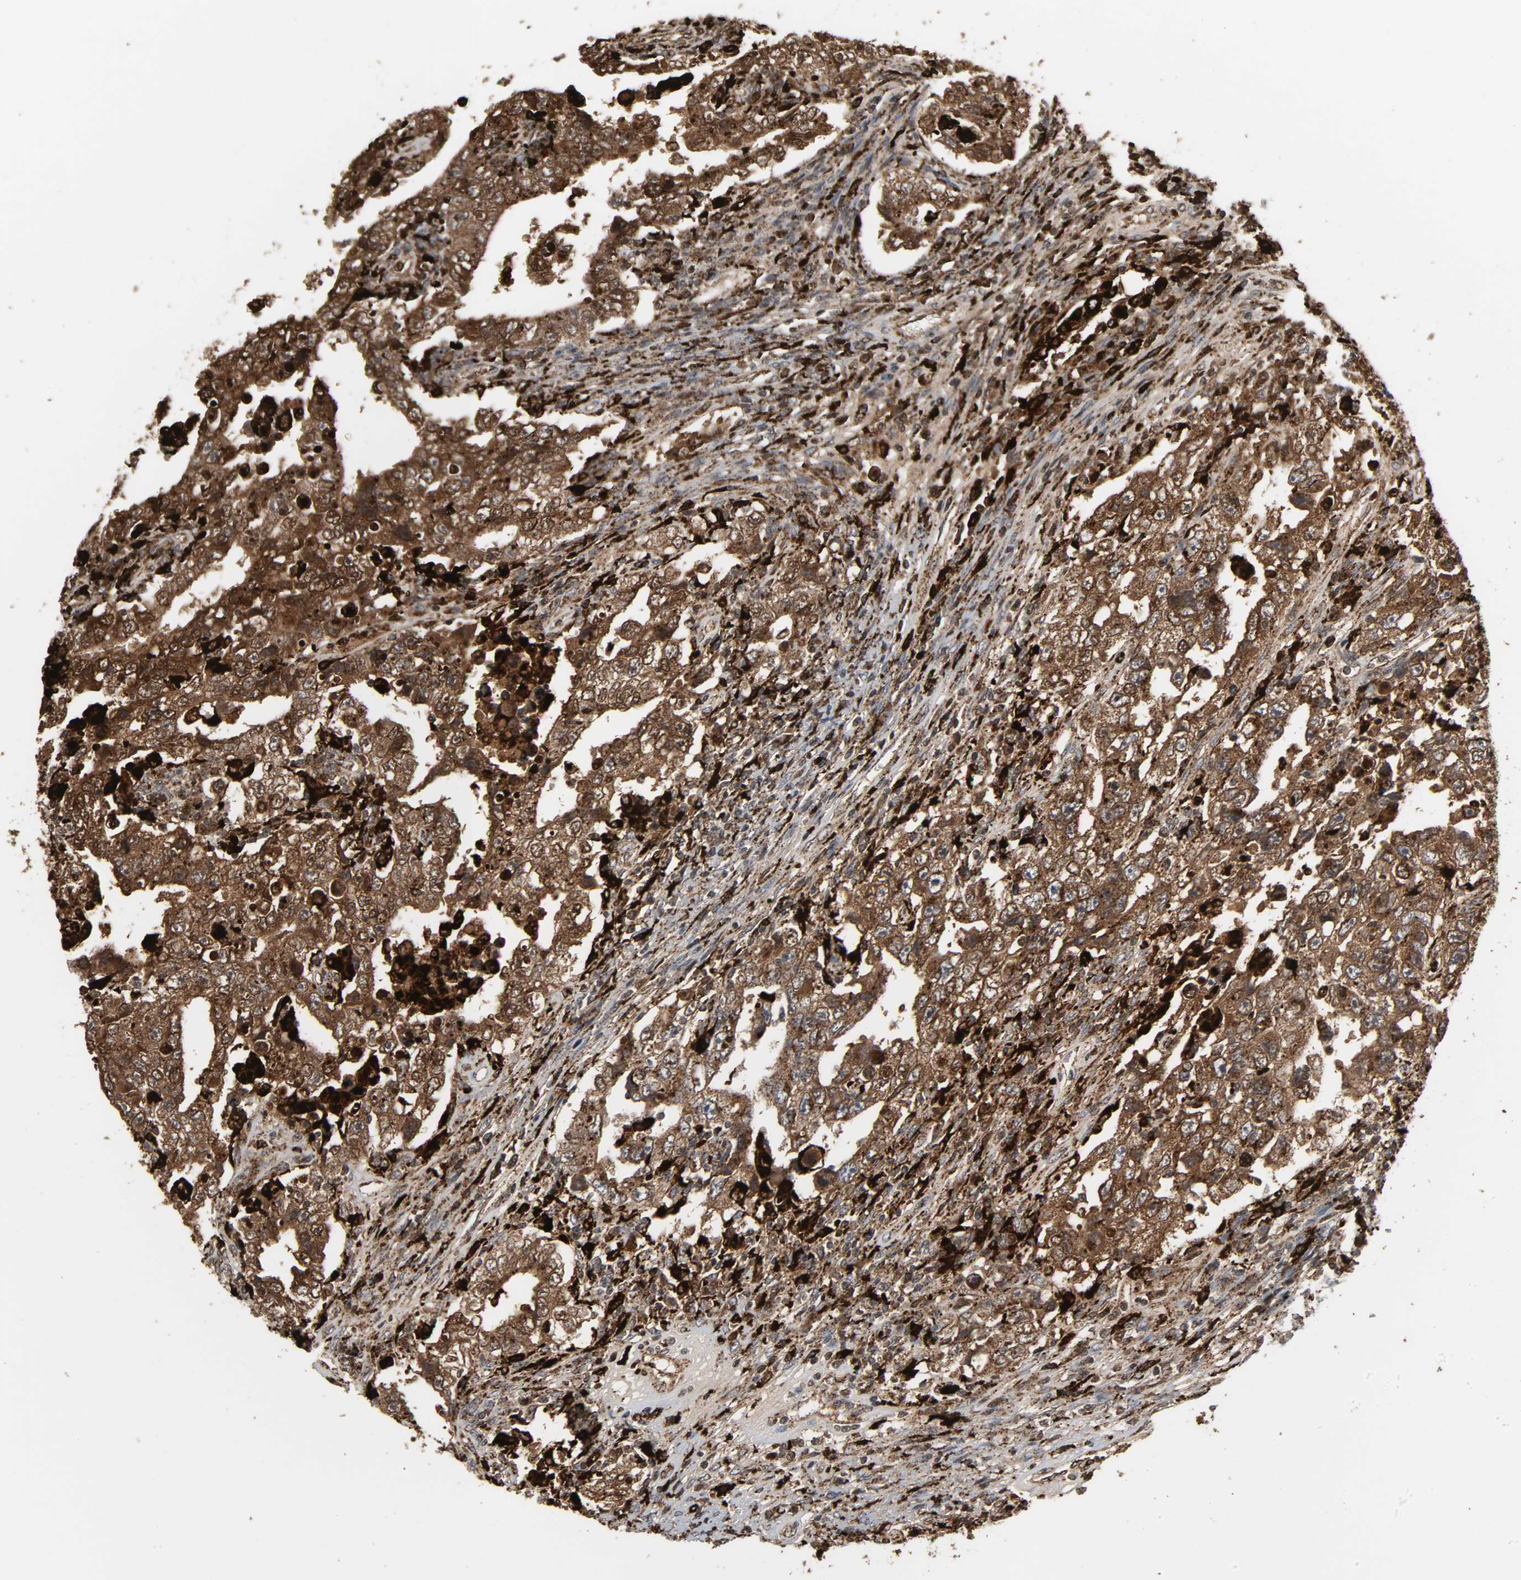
{"staining": {"intensity": "strong", "quantity": ">75%", "location": "cytoplasmic/membranous"}, "tissue": "testis cancer", "cell_type": "Tumor cells", "image_type": "cancer", "snomed": [{"axis": "morphology", "description": "Carcinoma, Embryonal, NOS"}, {"axis": "topography", "description": "Testis"}], "caption": "IHC (DAB) staining of human testis embryonal carcinoma exhibits strong cytoplasmic/membranous protein positivity in about >75% of tumor cells.", "gene": "PSAP", "patient": {"sex": "male", "age": 26}}